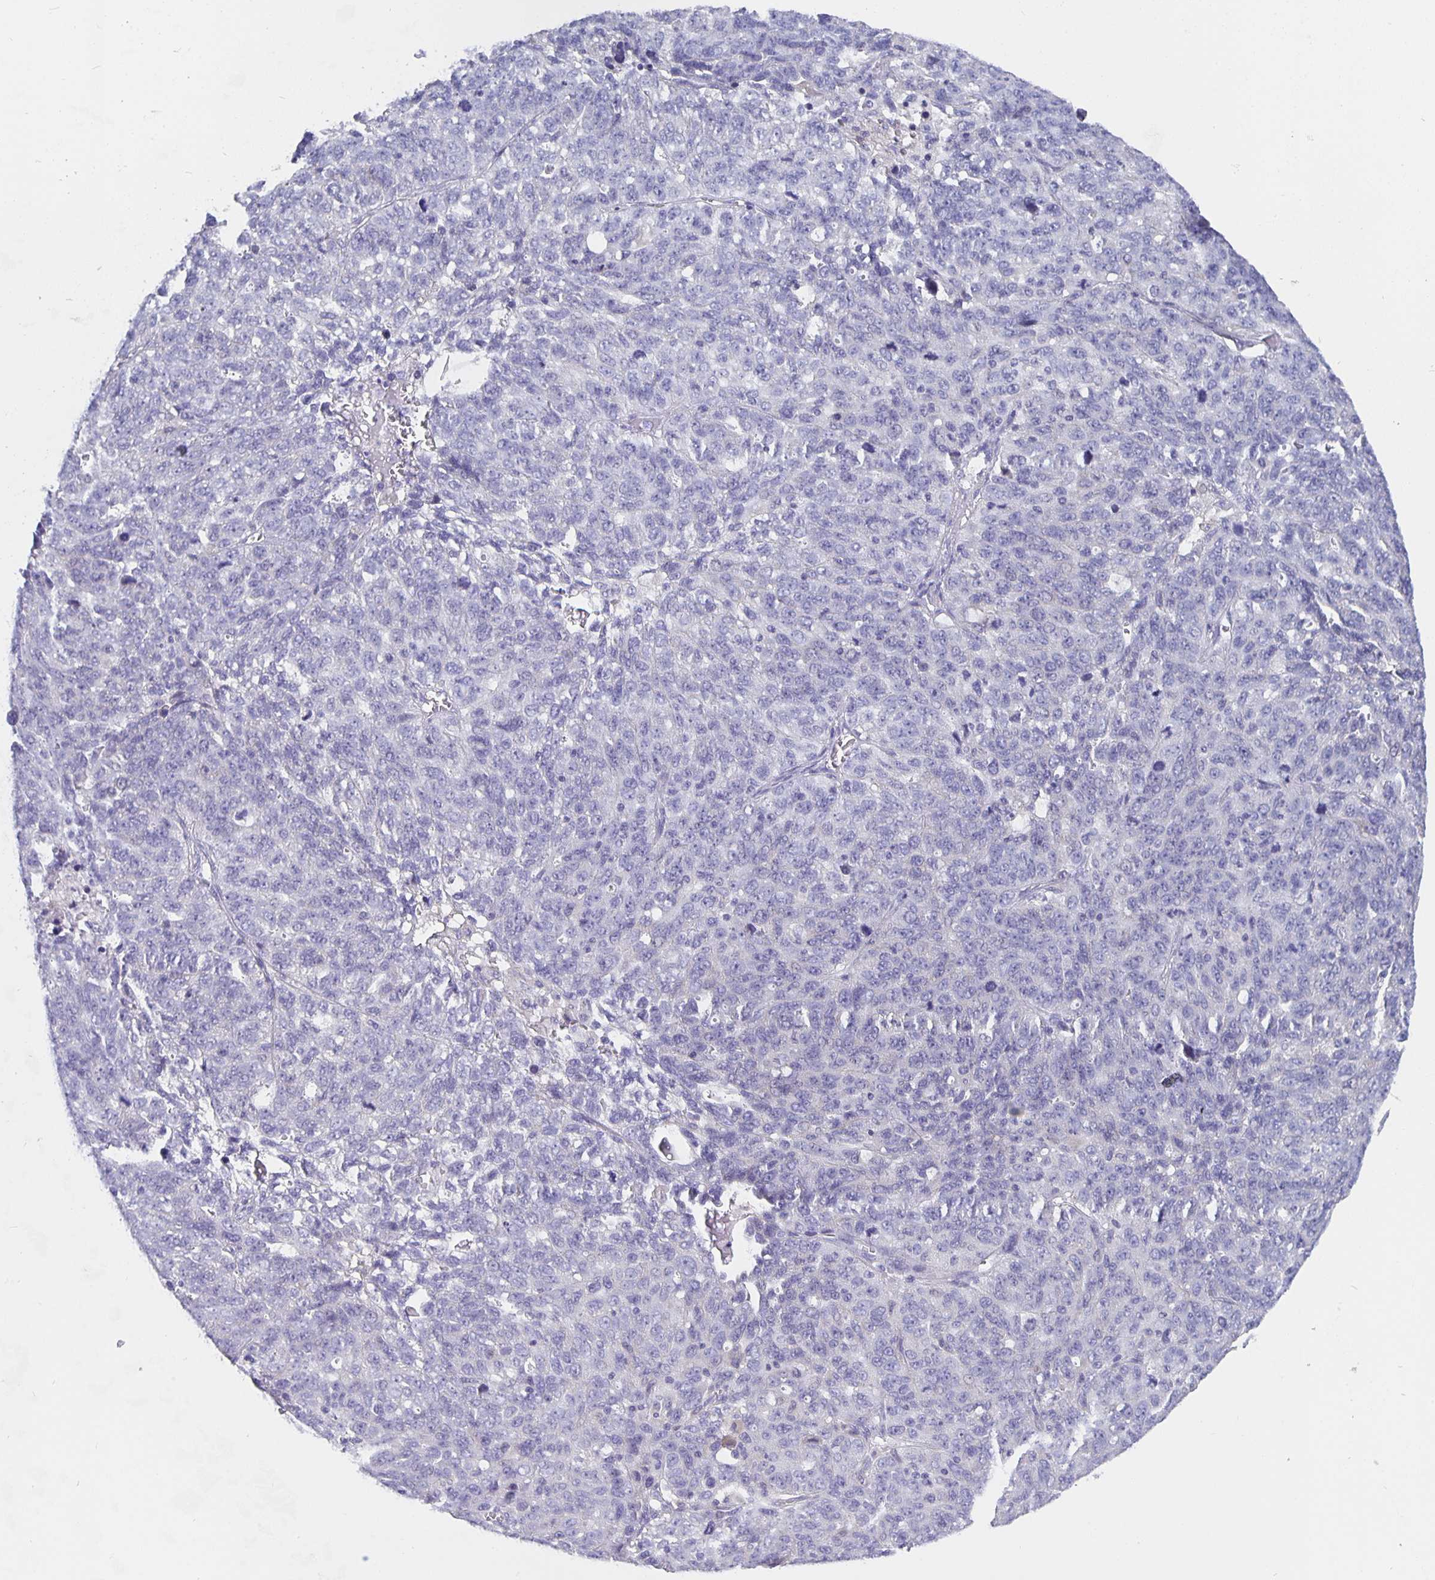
{"staining": {"intensity": "negative", "quantity": "none", "location": "none"}, "tissue": "ovarian cancer", "cell_type": "Tumor cells", "image_type": "cancer", "snomed": [{"axis": "morphology", "description": "Cystadenocarcinoma, serous, NOS"}, {"axis": "topography", "description": "Ovary"}], "caption": "An image of human serous cystadenocarcinoma (ovarian) is negative for staining in tumor cells.", "gene": "CFAP74", "patient": {"sex": "female", "age": 71}}